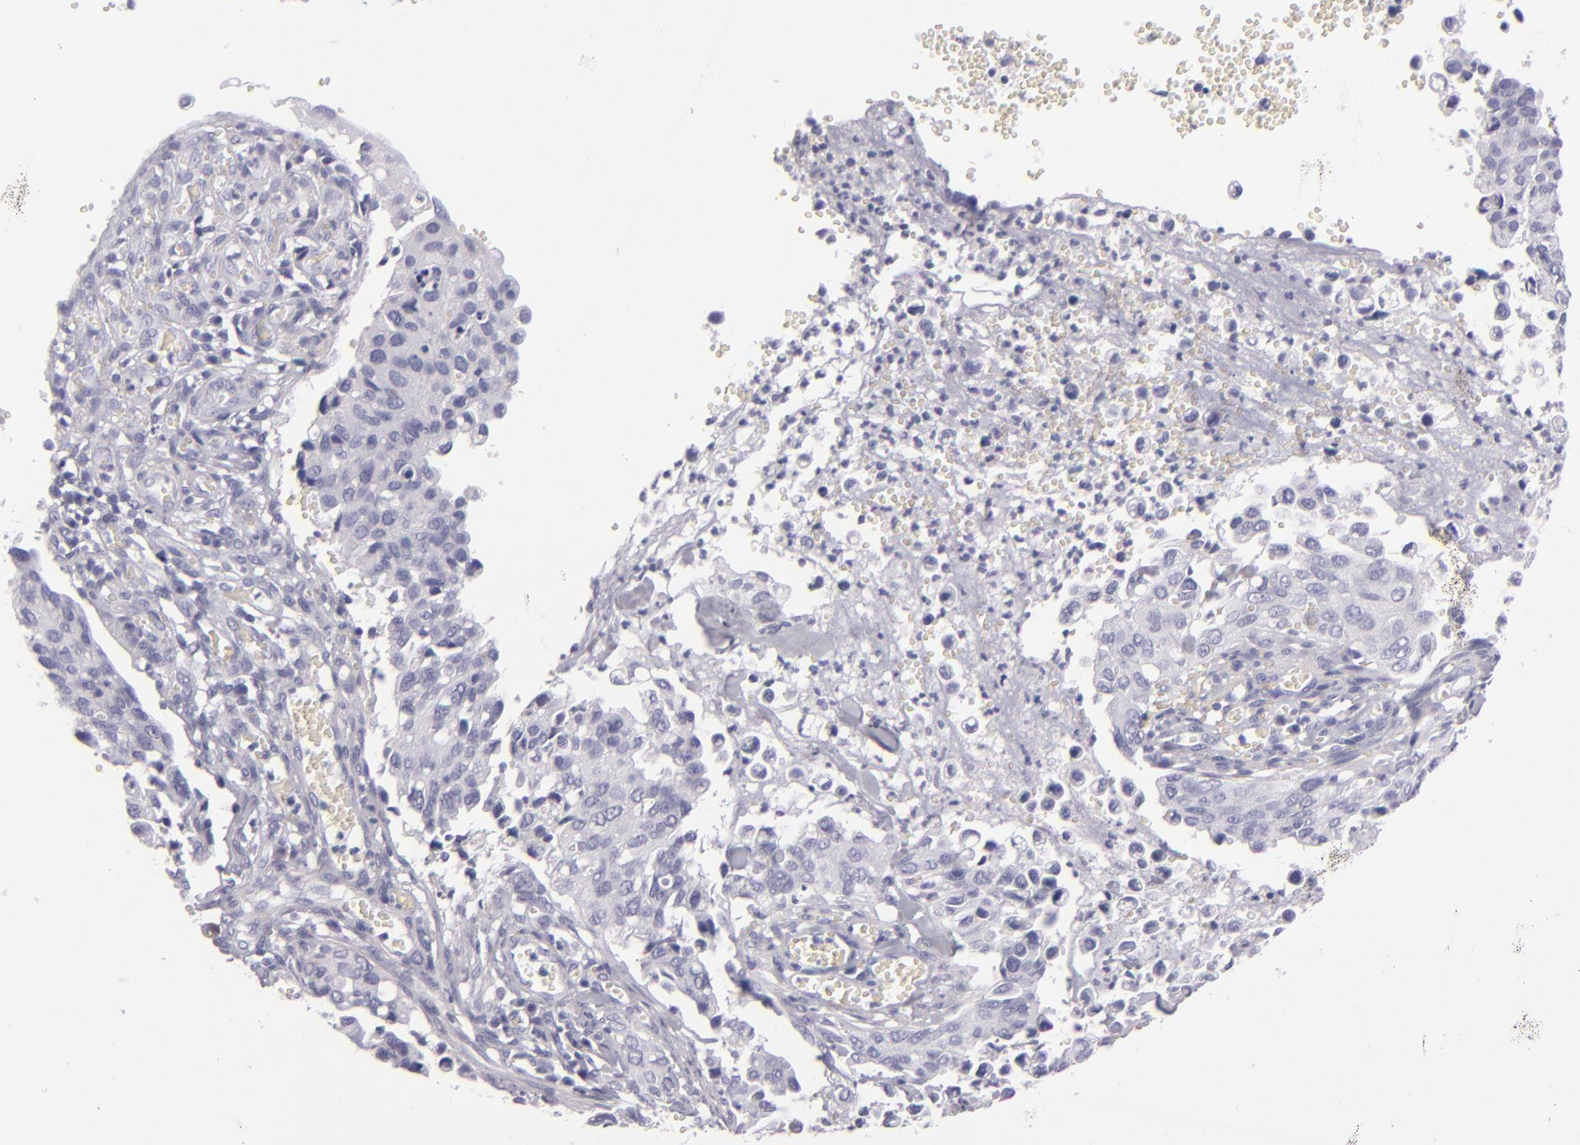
{"staining": {"intensity": "negative", "quantity": "none", "location": "none"}, "tissue": "cervical cancer", "cell_type": "Tumor cells", "image_type": "cancer", "snomed": [{"axis": "morphology", "description": "Normal tissue, NOS"}, {"axis": "morphology", "description": "Squamous cell carcinoma, NOS"}, {"axis": "topography", "description": "Cervix"}], "caption": "A histopathology image of cervical squamous cell carcinoma stained for a protein displays no brown staining in tumor cells.", "gene": "F13A1", "patient": {"sex": "female", "age": 45}}